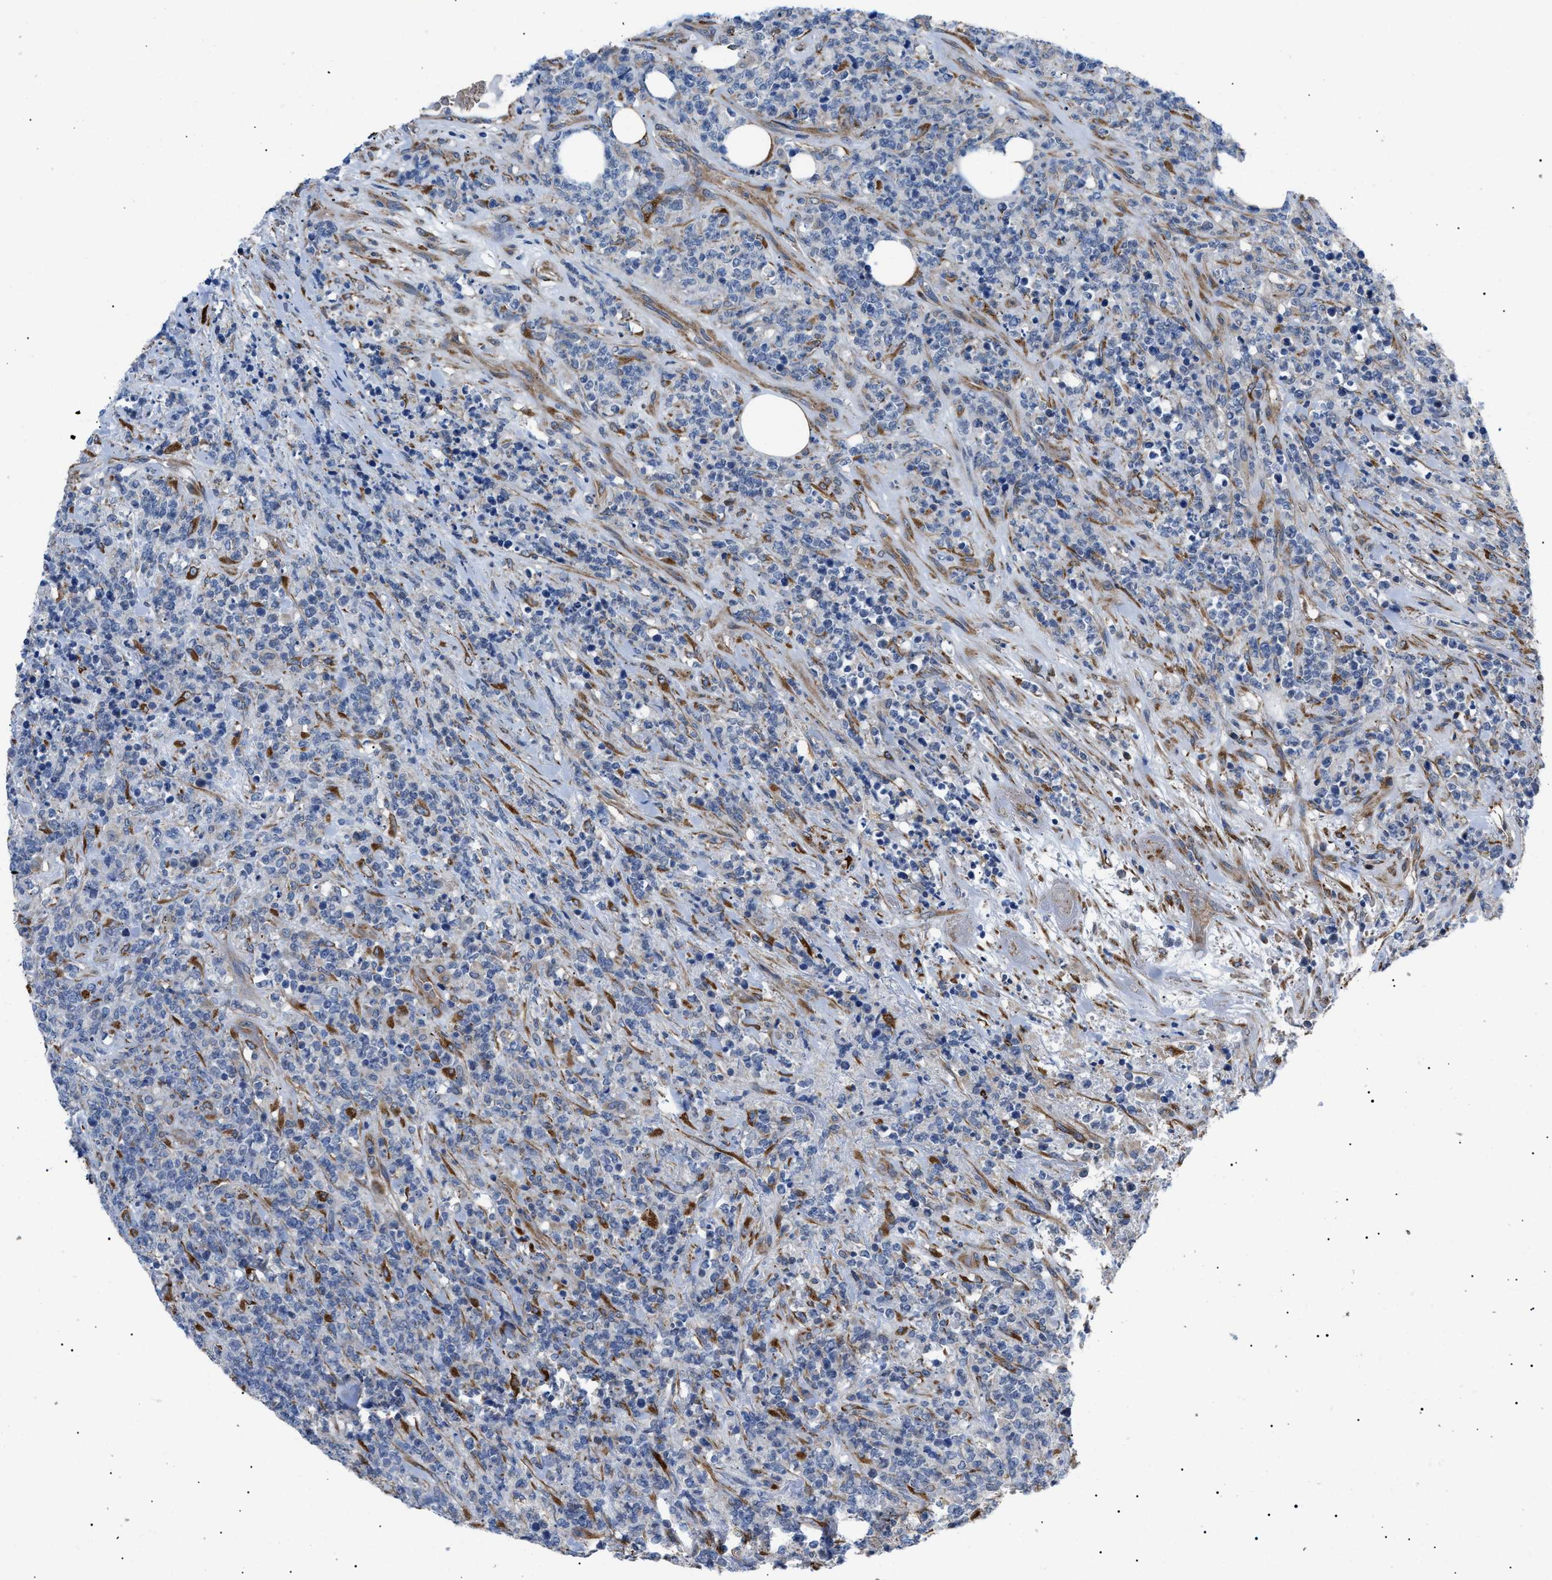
{"staining": {"intensity": "negative", "quantity": "none", "location": "none"}, "tissue": "lymphoma", "cell_type": "Tumor cells", "image_type": "cancer", "snomed": [{"axis": "morphology", "description": "Malignant lymphoma, non-Hodgkin's type, High grade"}, {"axis": "topography", "description": "Soft tissue"}], "caption": "Lymphoma was stained to show a protein in brown. There is no significant staining in tumor cells.", "gene": "MYO10", "patient": {"sex": "male", "age": 18}}